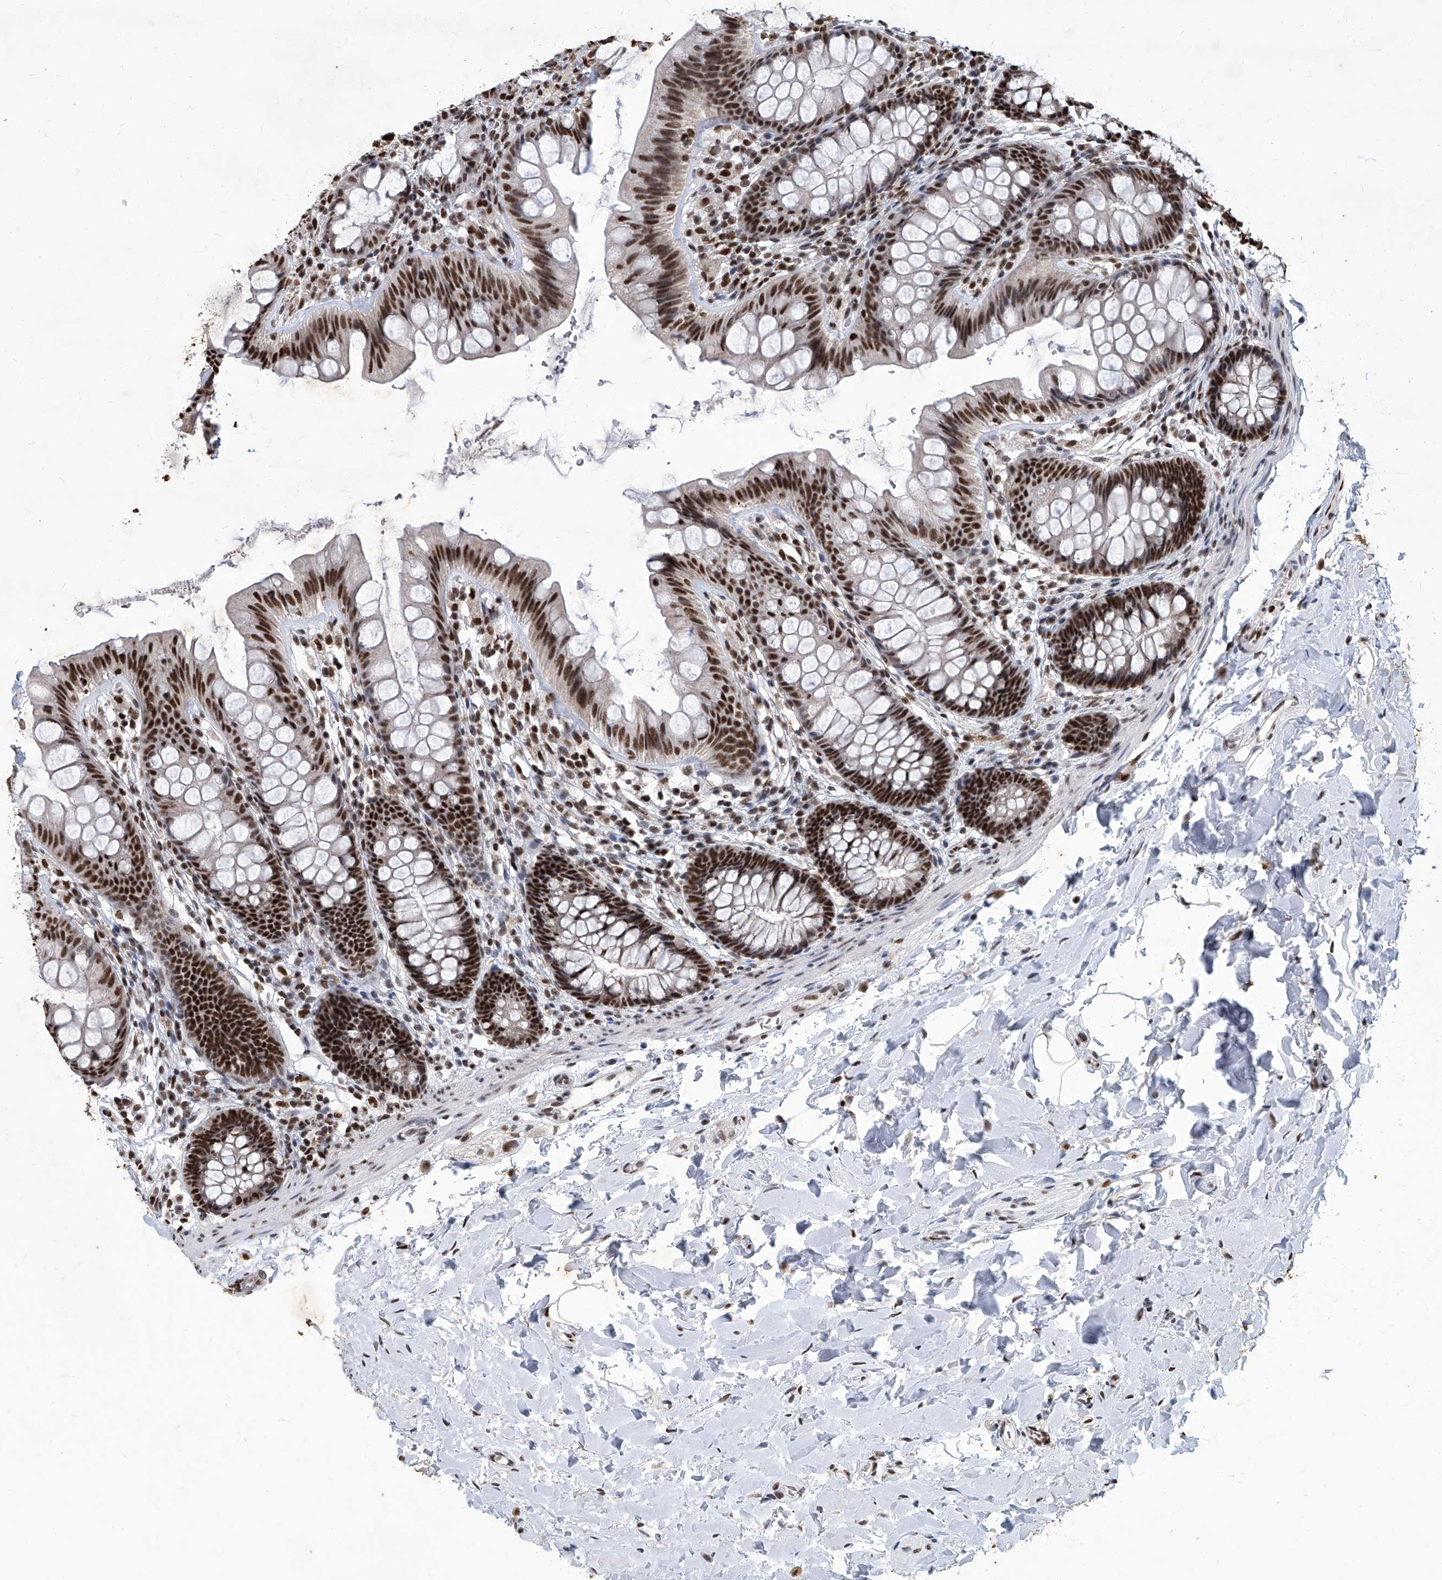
{"staining": {"intensity": "moderate", "quantity": ">75%", "location": "nuclear"}, "tissue": "colon", "cell_type": "Endothelial cells", "image_type": "normal", "snomed": [{"axis": "morphology", "description": "Normal tissue, NOS"}, {"axis": "topography", "description": "Colon"}], "caption": "DAB immunohistochemical staining of benign colon reveals moderate nuclear protein staining in approximately >75% of endothelial cells. The protein is stained brown, and the nuclei are stained in blue (DAB (3,3'-diaminobenzidine) IHC with brightfield microscopy, high magnification).", "gene": "HBP1", "patient": {"sex": "female", "age": 62}}